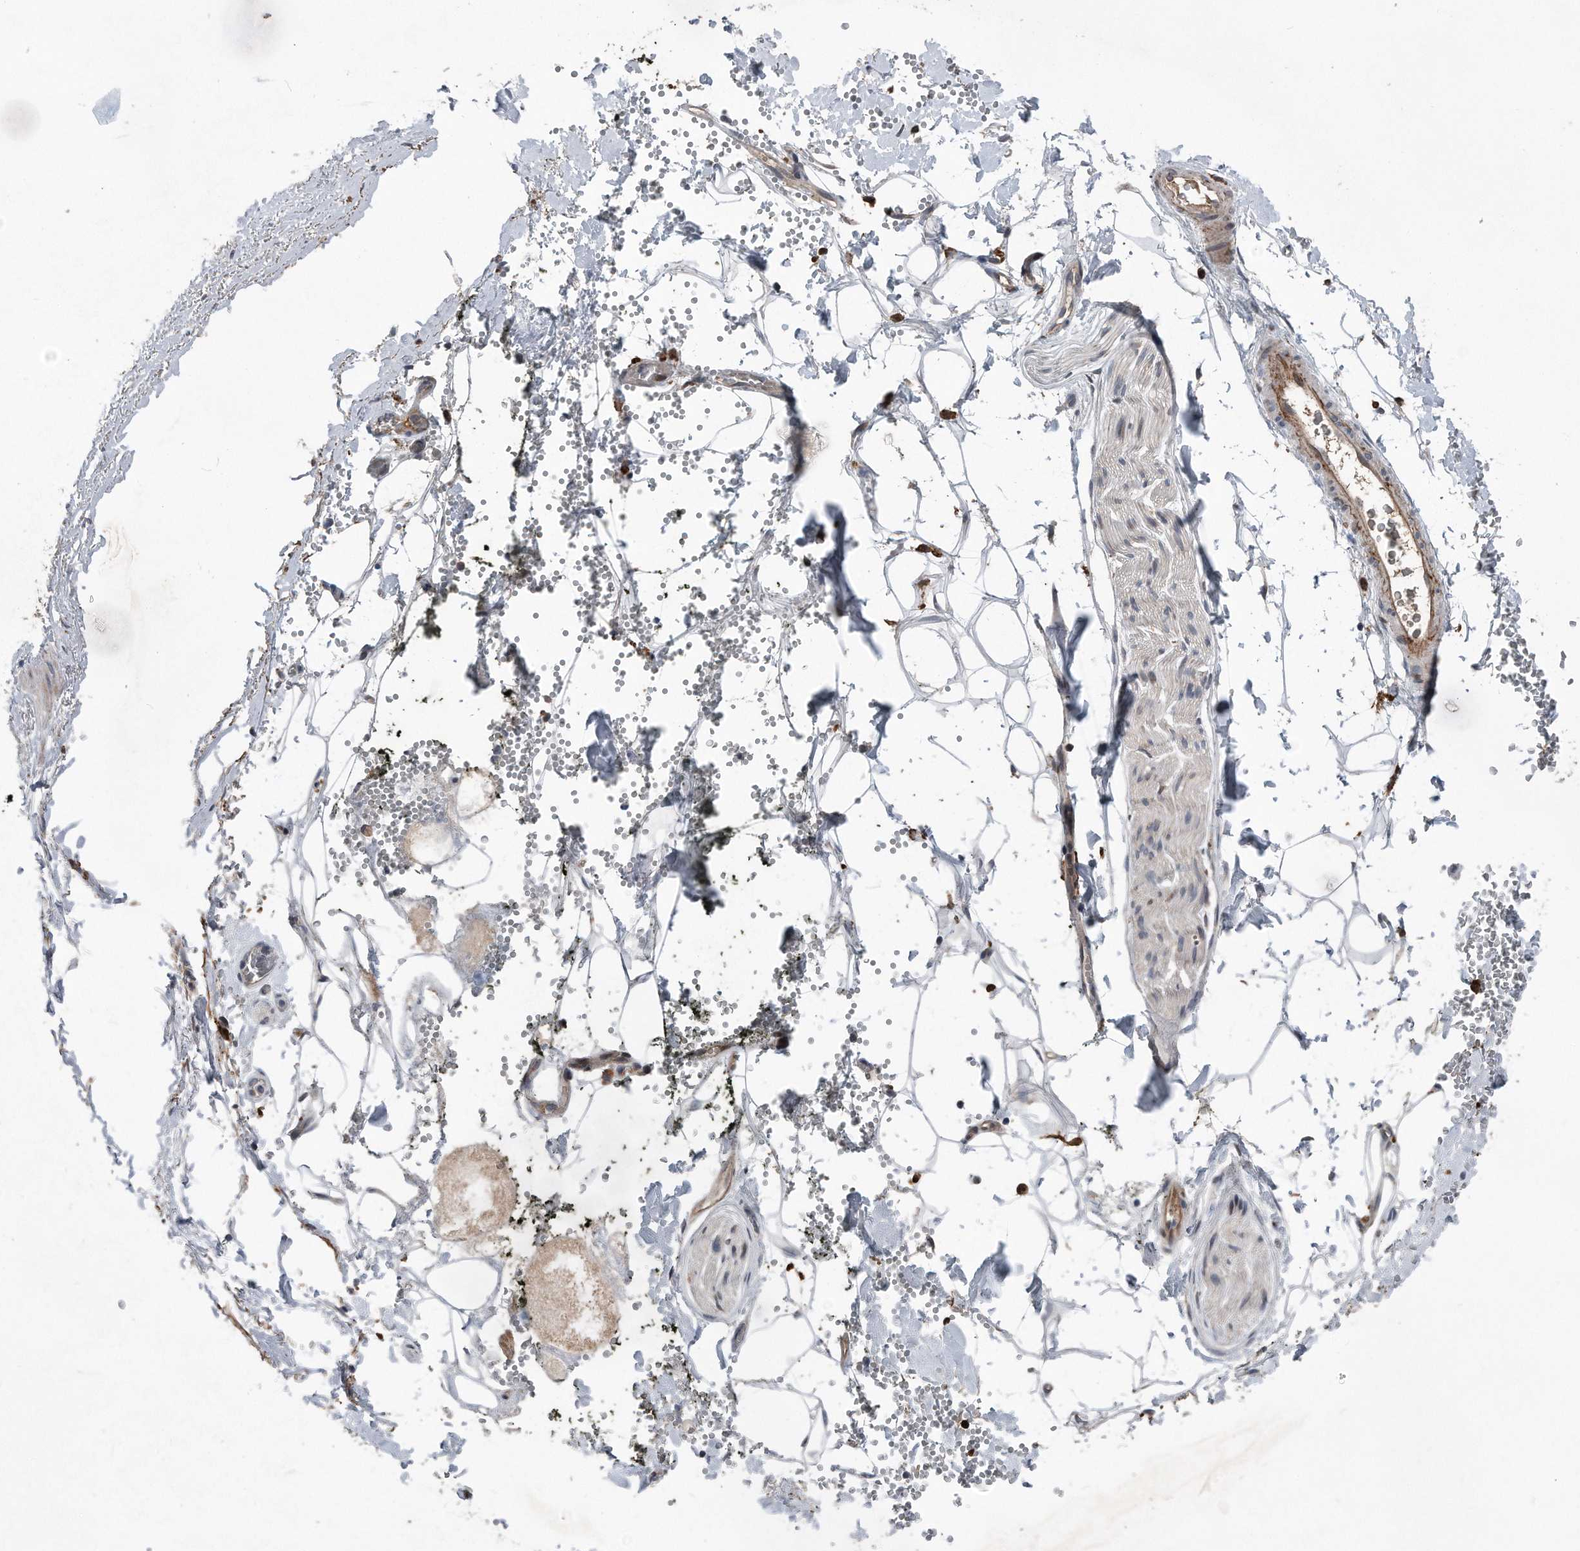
{"staining": {"intensity": "weak", "quantity": ">75%", "location": "cytoplasmic/membranous"}, "tissue": "adipose tissue", "cell_type": "Adipocytes", "image_type": "normal", "snomed": [{"axis": "morphology", "description": "Normal tissue, NOS"}, {"axis": "morphology", "description": "Adenocarcinoma, NOS"}, {"axis": "topography", "description": "Pancreas"}, {"axis": "topography", "description": "Peripheral nerve tissue"}], "caption": "A high-resolution image shows immunohistochemistry staining of normal adipose tissue, which exhibits weak cytoplasmic/membranous expression in approximately >75% of adipocytes.", "gene": "DST", "patient": {"sex": "male", "age": 59}}